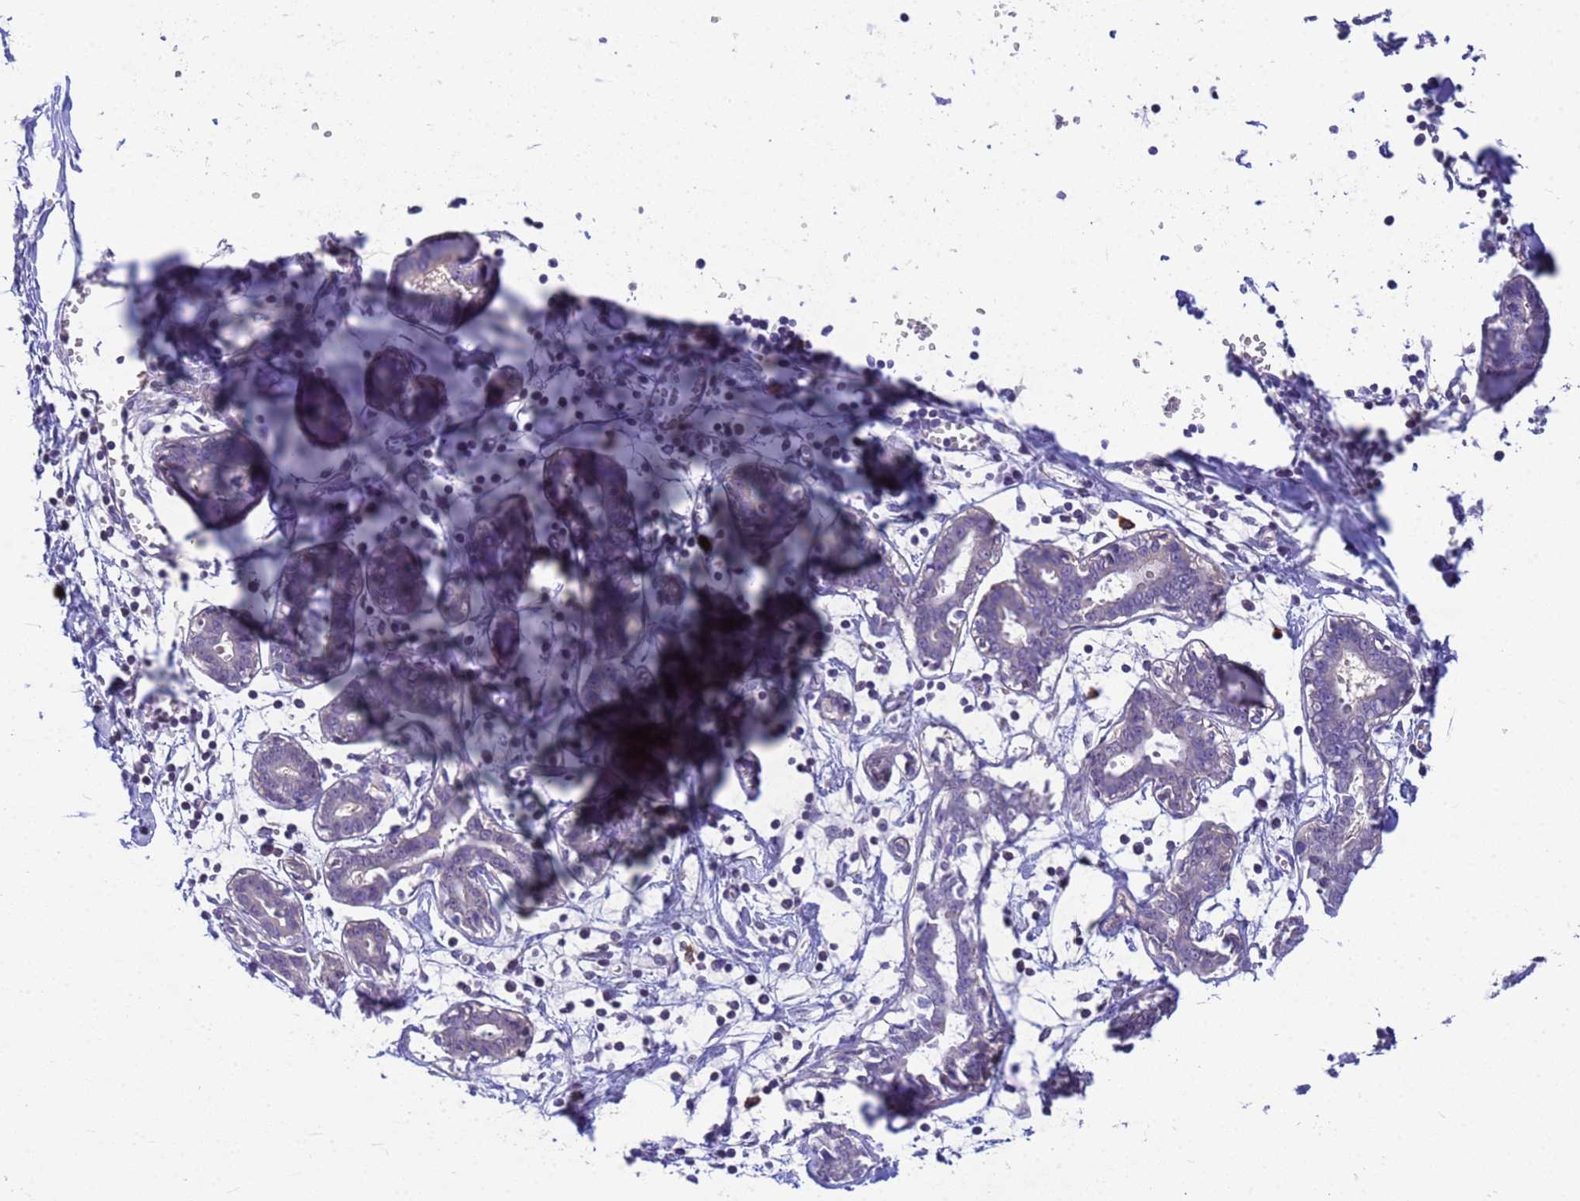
{"staining": {"intensity": "negative", "quantity": "none", "location": "none"}, "tissue": "breast", "cell_type": "Glandular cells", "image_type": "normal", "snomed": [{"axis": "morphology", "description": "Normal tissue, NOS"}, {"axis": "topography", "description": "Breast"}], "caption": "High power microscopy micrograph of an immunohistochemistry (IHC) photomicrograph of normal breast, revealing no significant staining in glandular cells. Brightfield microscopy of IHC stained with DAB (brown) and hematoxylin (blue), captured at high magnification.", "gene": "ORM1", "patient": {"sex": "female", "age": 27}}